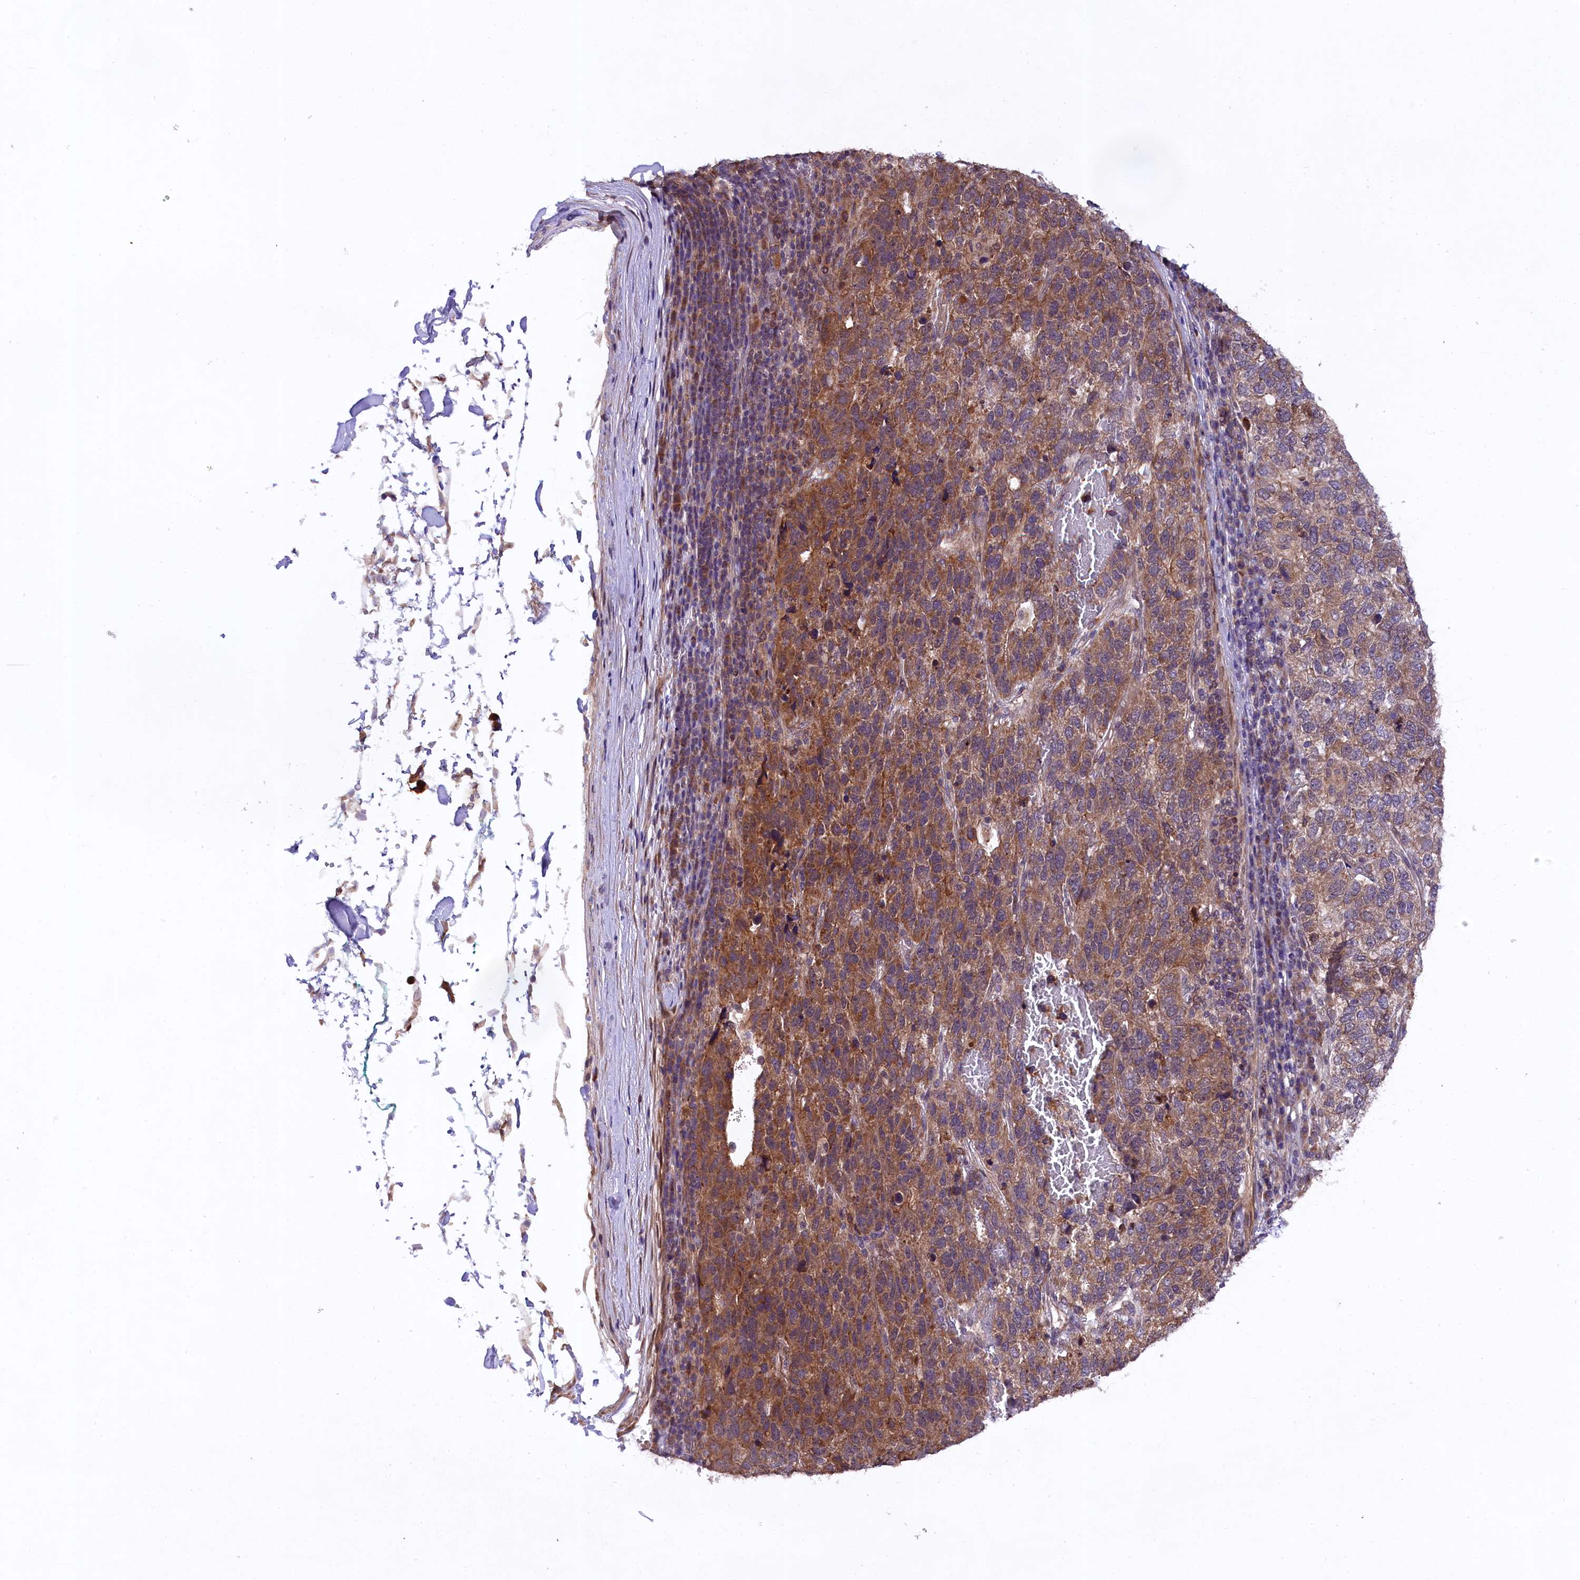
{"staining": {"intensity": "moderate", "quantity": ">75%", "location": "cytoplasmic/membranous"}, "tissue": "pancreatic cancer", "cell_type": "Tumor cells", "image_type": "cancer", "snomed": [{"axis": "morphology", "description": "Adenocarcinoma, NOS"}, {"axis": "topography", "description": "Pancreas"}], "caption": "A micrograph of pancreatic cancer stained for a protein shows moderate cytoplasmic/membranous brown staining in tumor cells. The protein of interest is stained brown, and the nuclei are stained in blue (DAB IHC with brightfield microscopy, high magnification).", "gene": "DOHH", "patient": {"sex": "female", "age": 61}}